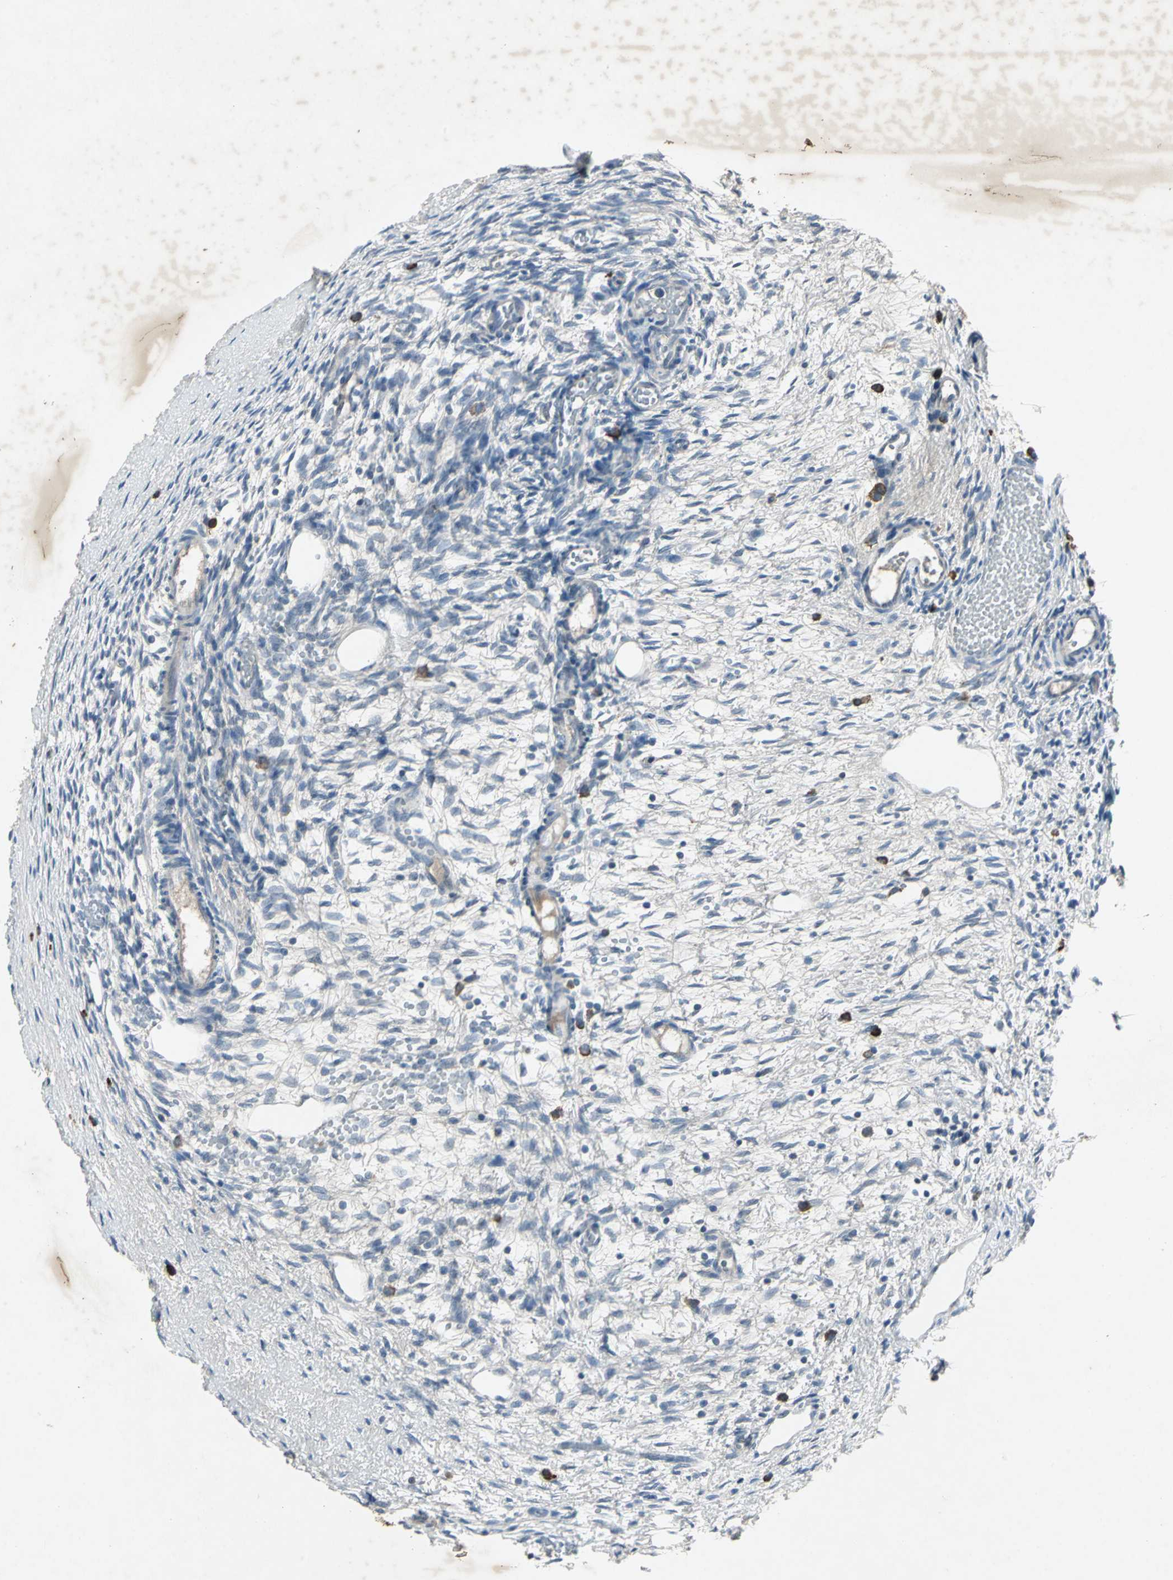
{"staining": {"intensity": "negative", "quantity": "none", "location": "none"}, "tissue": "ovary", "cell_type": "Ovarian stroma cells", "image_type": "normal", "snomed": [{"axis": "morphology", "description": "Normal tissue, NOS"}, {"axis": "topography", "description": "Ovary"}], "caption": "A histopathology image of human ovary is negative for staining in ovarian stroma cells. (DAB (3,3'-diaminobenzidine) immunohistochemistry visualized using brightfield microscopy, high magnification).", "gene": "SLC2A13", "patient": {"sex": "female", "age": 35}}